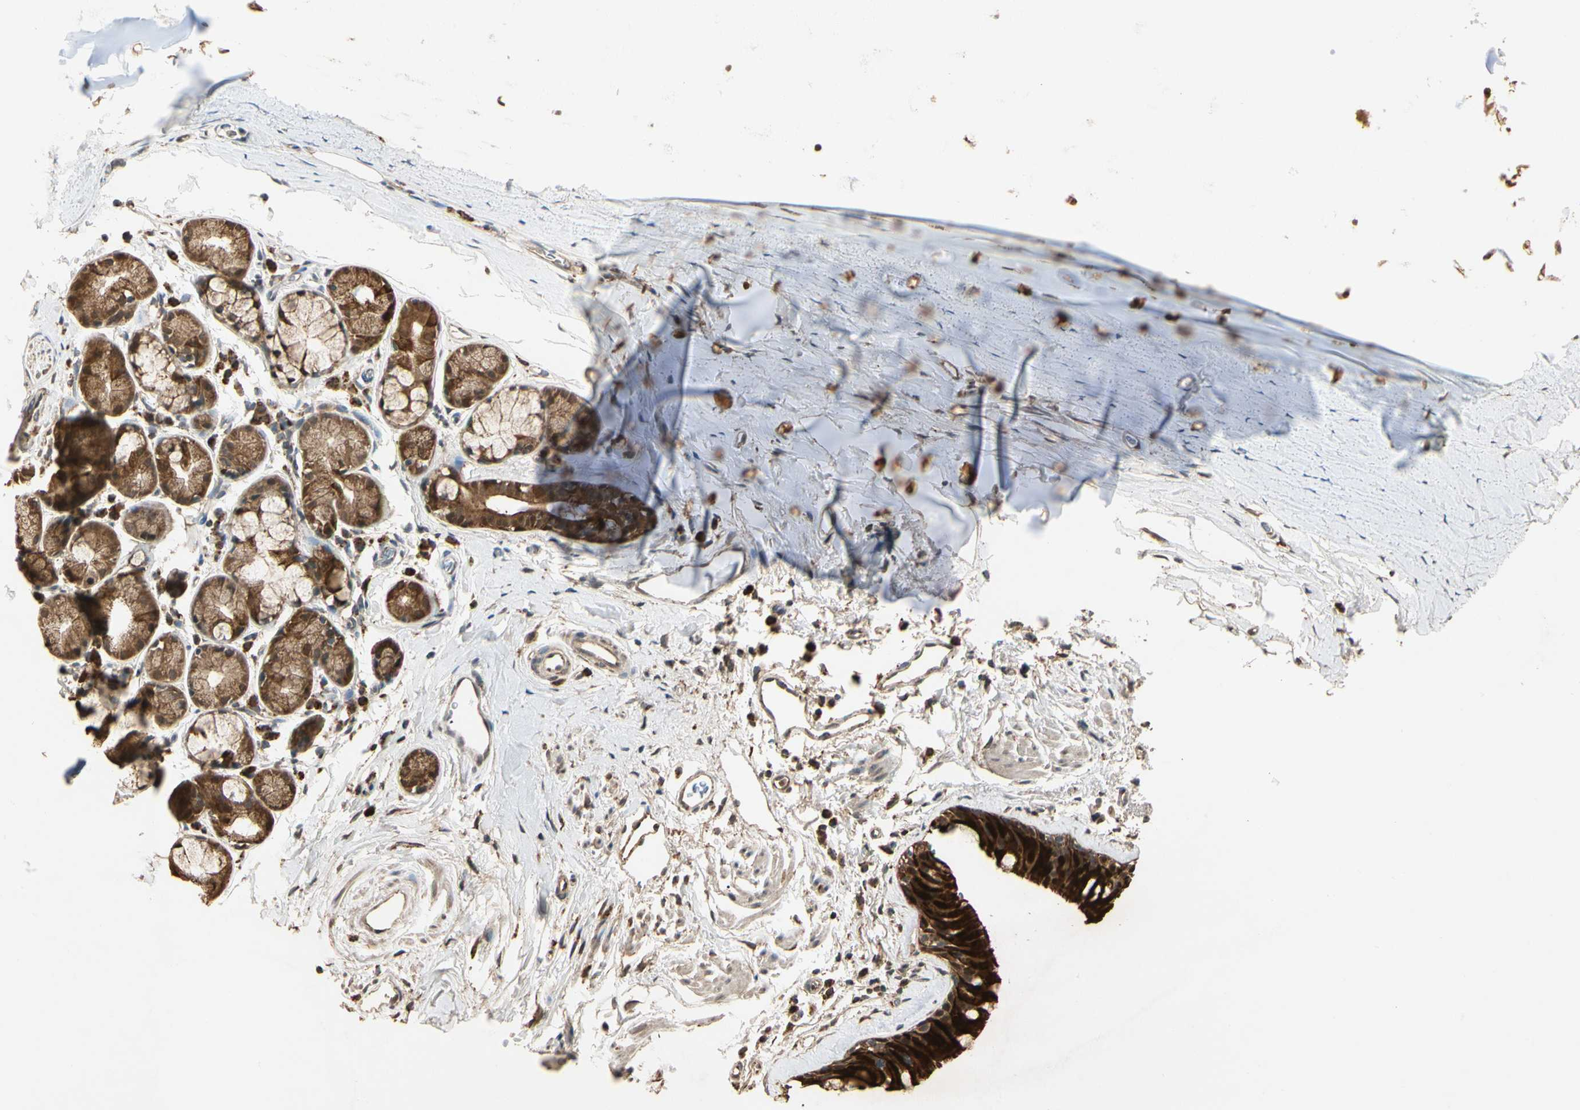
{"staining": {"intensity": "strong", "quantity": ">75%", "location": "cytoplasmic/membranous,nuclear"}, "tissue": "bronchus", "cell_type": "Respiratory epithelial cells", "image_type": "normal", "snomed": [{"axis": "morphology", "description": "Normal tissue, NOS"}, {"axis": "morphology", "description": "Malignant melanoma, Metastatic site"}, {"axis": "topography", "description": "Bronchus"}, {"axis": "topography", "description": "Lung"}], "caption": "Normal bronchus demonstrates strong cytoplasmic/membranous,nuclear expression in about >75% of respiratory epithelial cells (IHC, brightfield microscopy, high magnification)..", "gene": "PRDX5", "patient": {"sex": "male", "age": 64}}